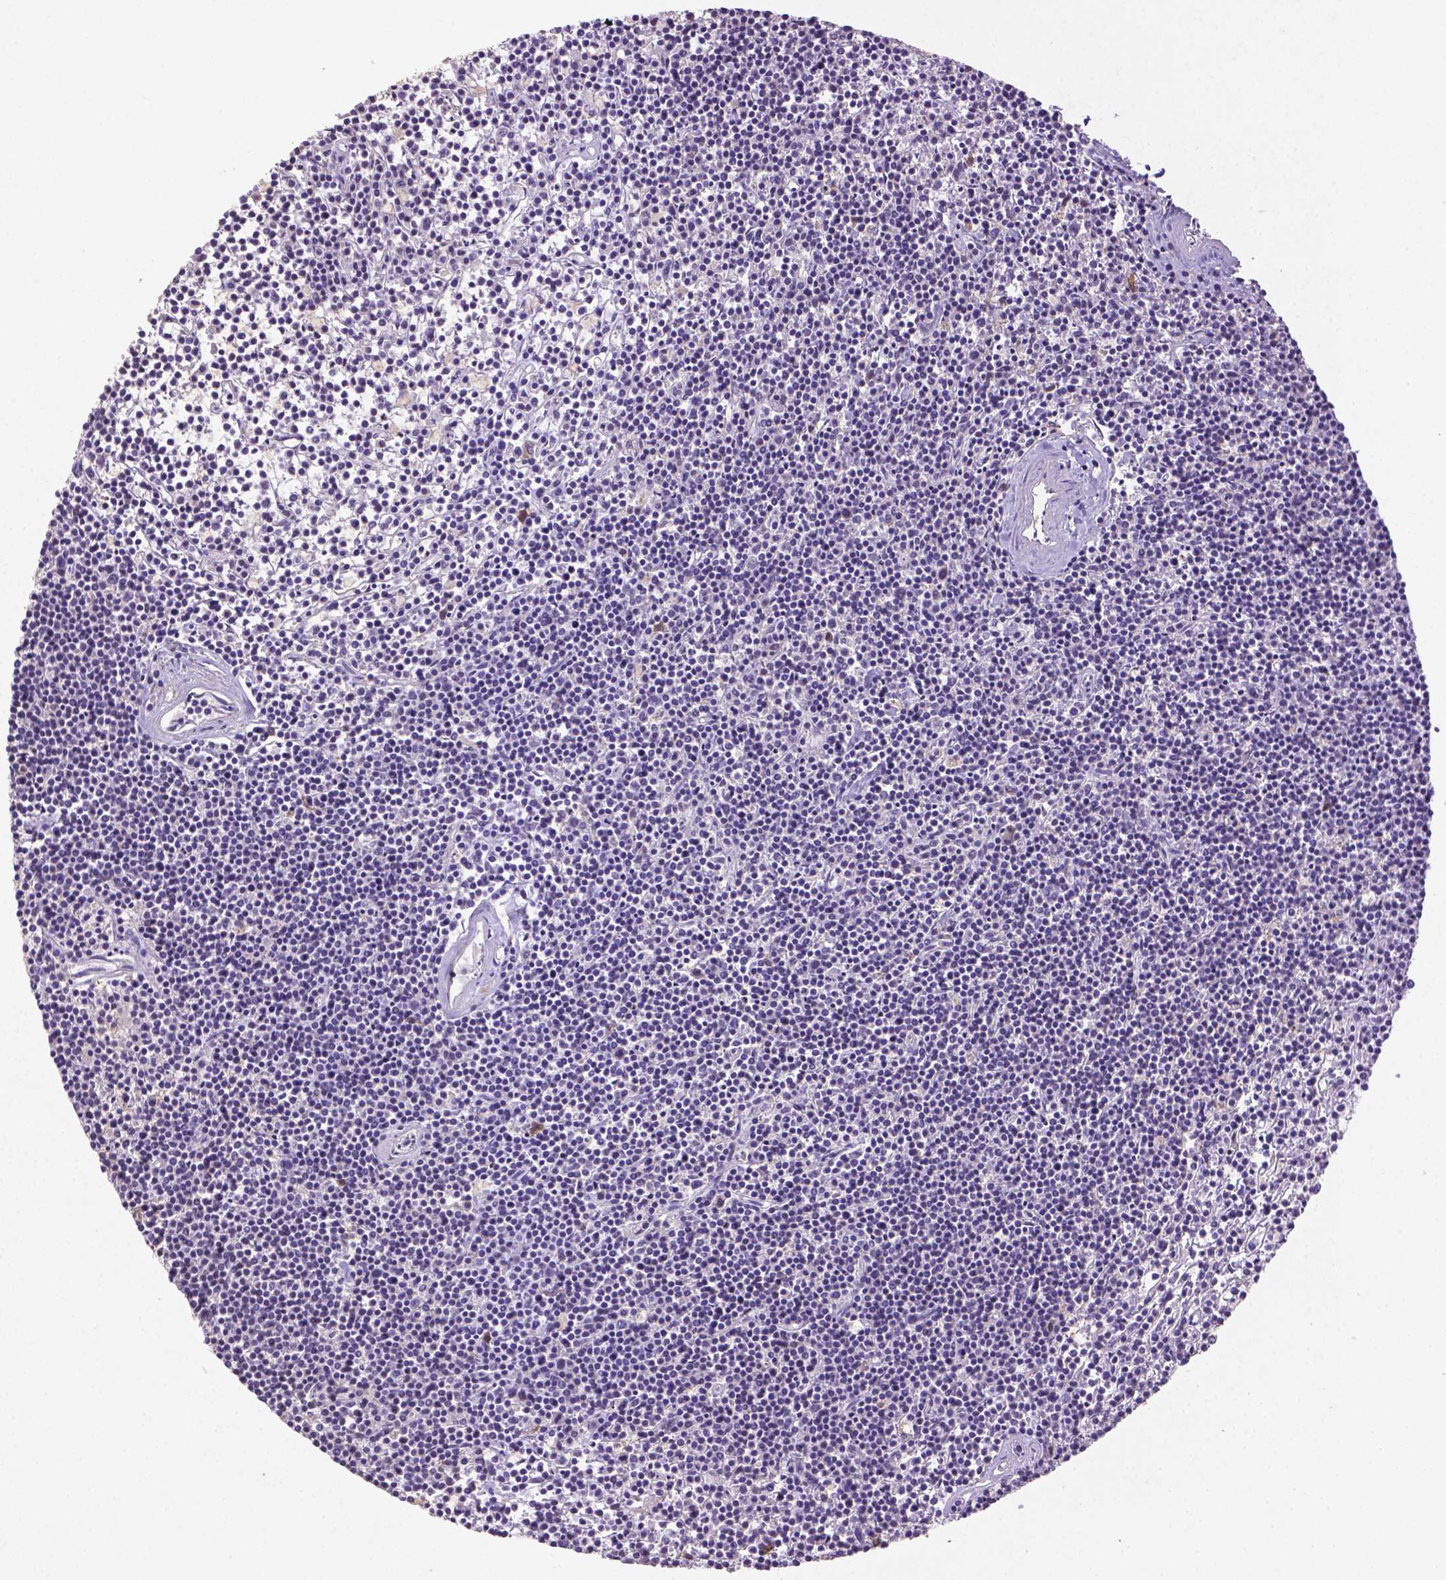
{"staining": {"intensity": "negative", "quantity": "none", "location": "none"}, "tissue": "lymphoma", "cell_type": "Tumor cells", "image_type": "cancer", "snomed": [{"axis": "morphology", "description": "Malignant lymphoma, non-Hodgkin's type, Low grade"}, {"axis": "topography", "description": "Spleen"}], "caption": "Tumor cells are negative for brown protein staining in malignant lymphoma, non-Hodgkin's type (low-grade).", "gene": "CDKN1A", "patient": {"sex": "female", "age": 19}}